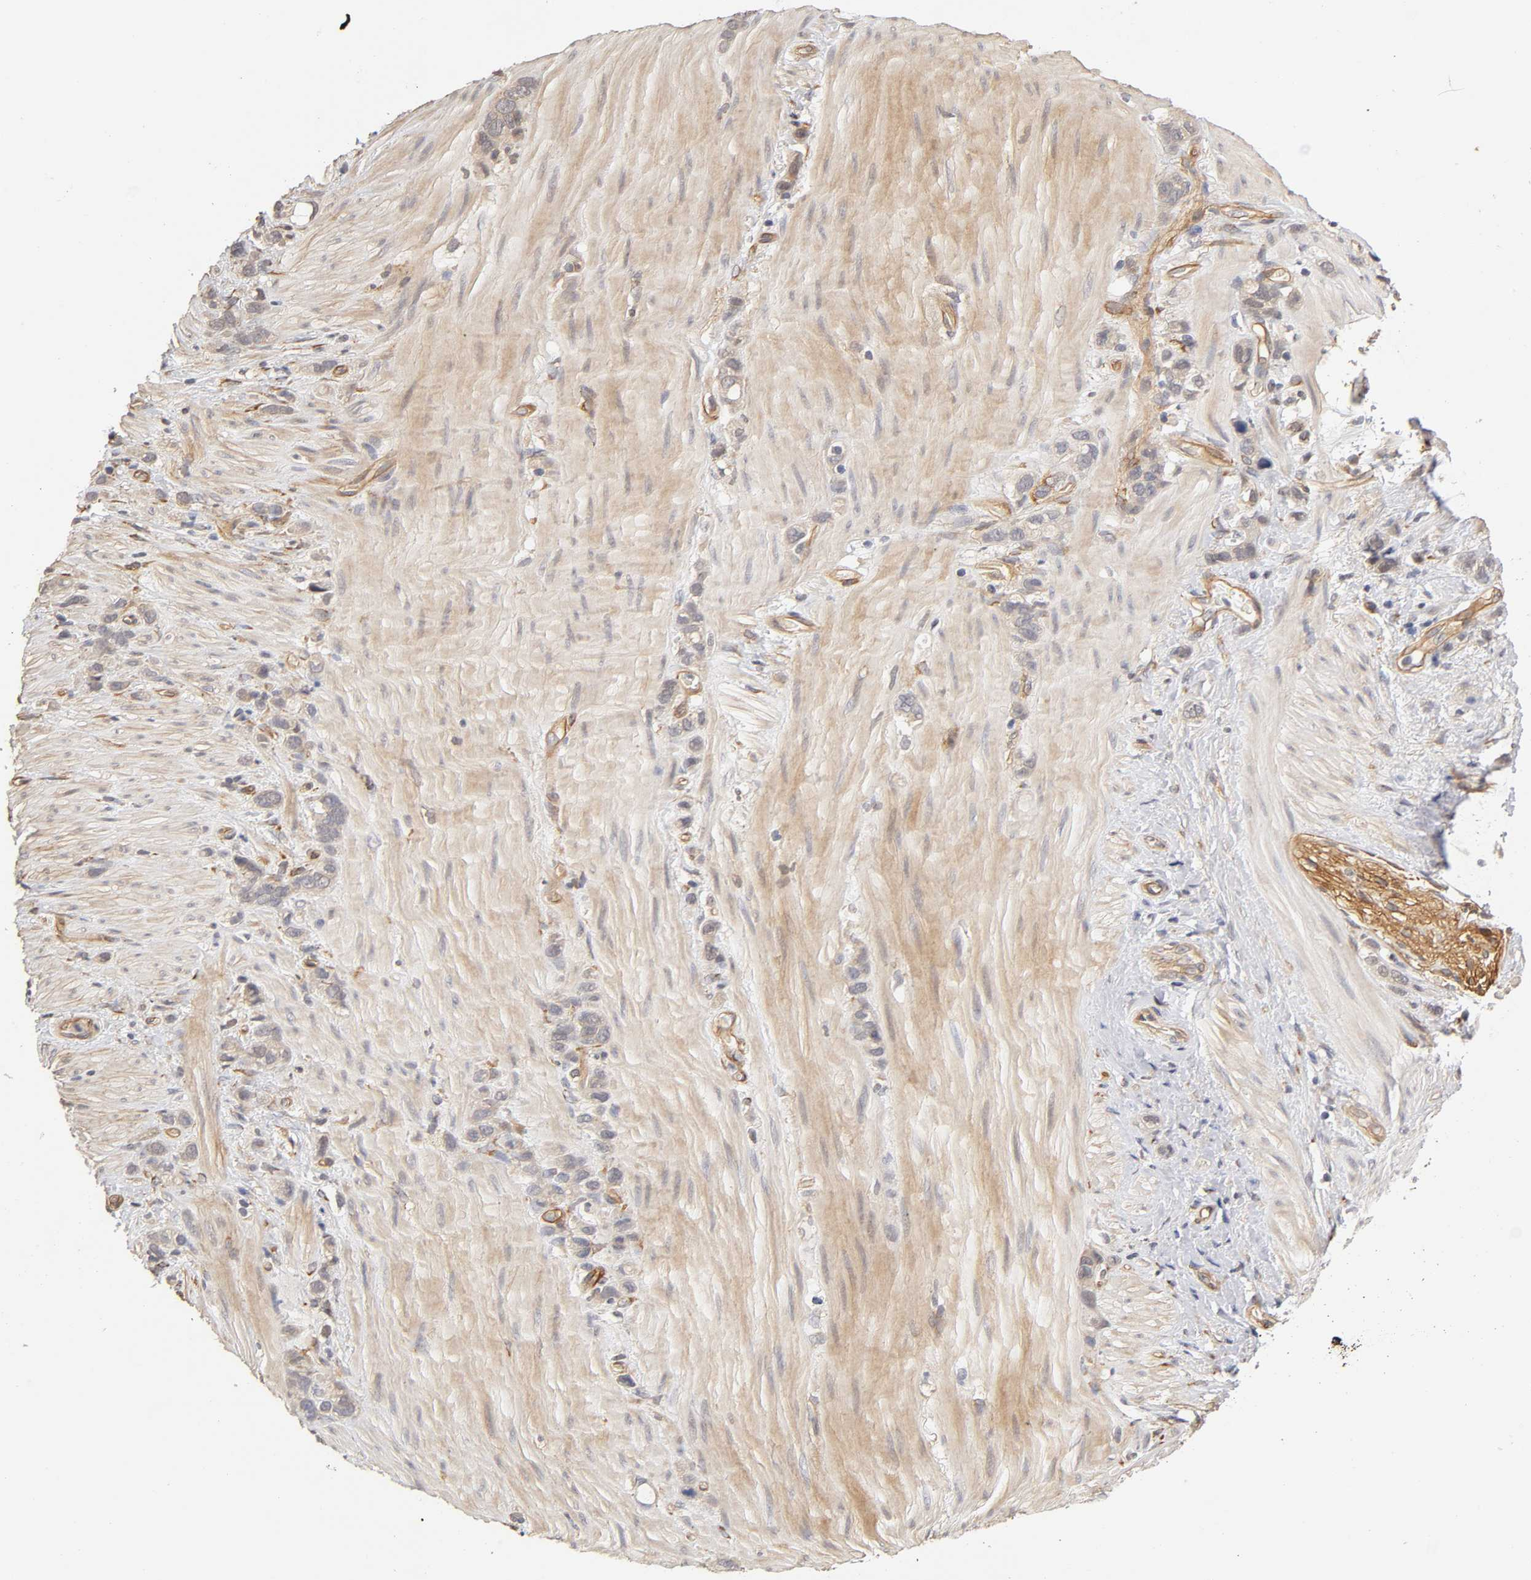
{"staining": {"intensity": "weak", "quantity": "<25%", "location": "cytoplasmic/membranous"}, "tissue": "stomach cancer", "cell_type": "Tumor cells", "image_type": "cancer", "snomed": [{"axis": "morphology", "description": "Normal tissue, NOS"}, {"axis": "morphology", "description": "Adenocarcinoma, NOS"}, {"axis": "morphology", "description": "Adenocarcinoma, High grade"}, {"axis": "topography", "description": "Stomach, upper"}, {"axis": "topography", "description": "Stomach"}], "caption": "The immunohistochemistry photomicrograph has no significant positivity in tumor cells of stomach cancer (adenocarcinoma (high-grade)) tissue.", "gene": "LAMB1", "patient": {"sex": "female", "age": 65}}